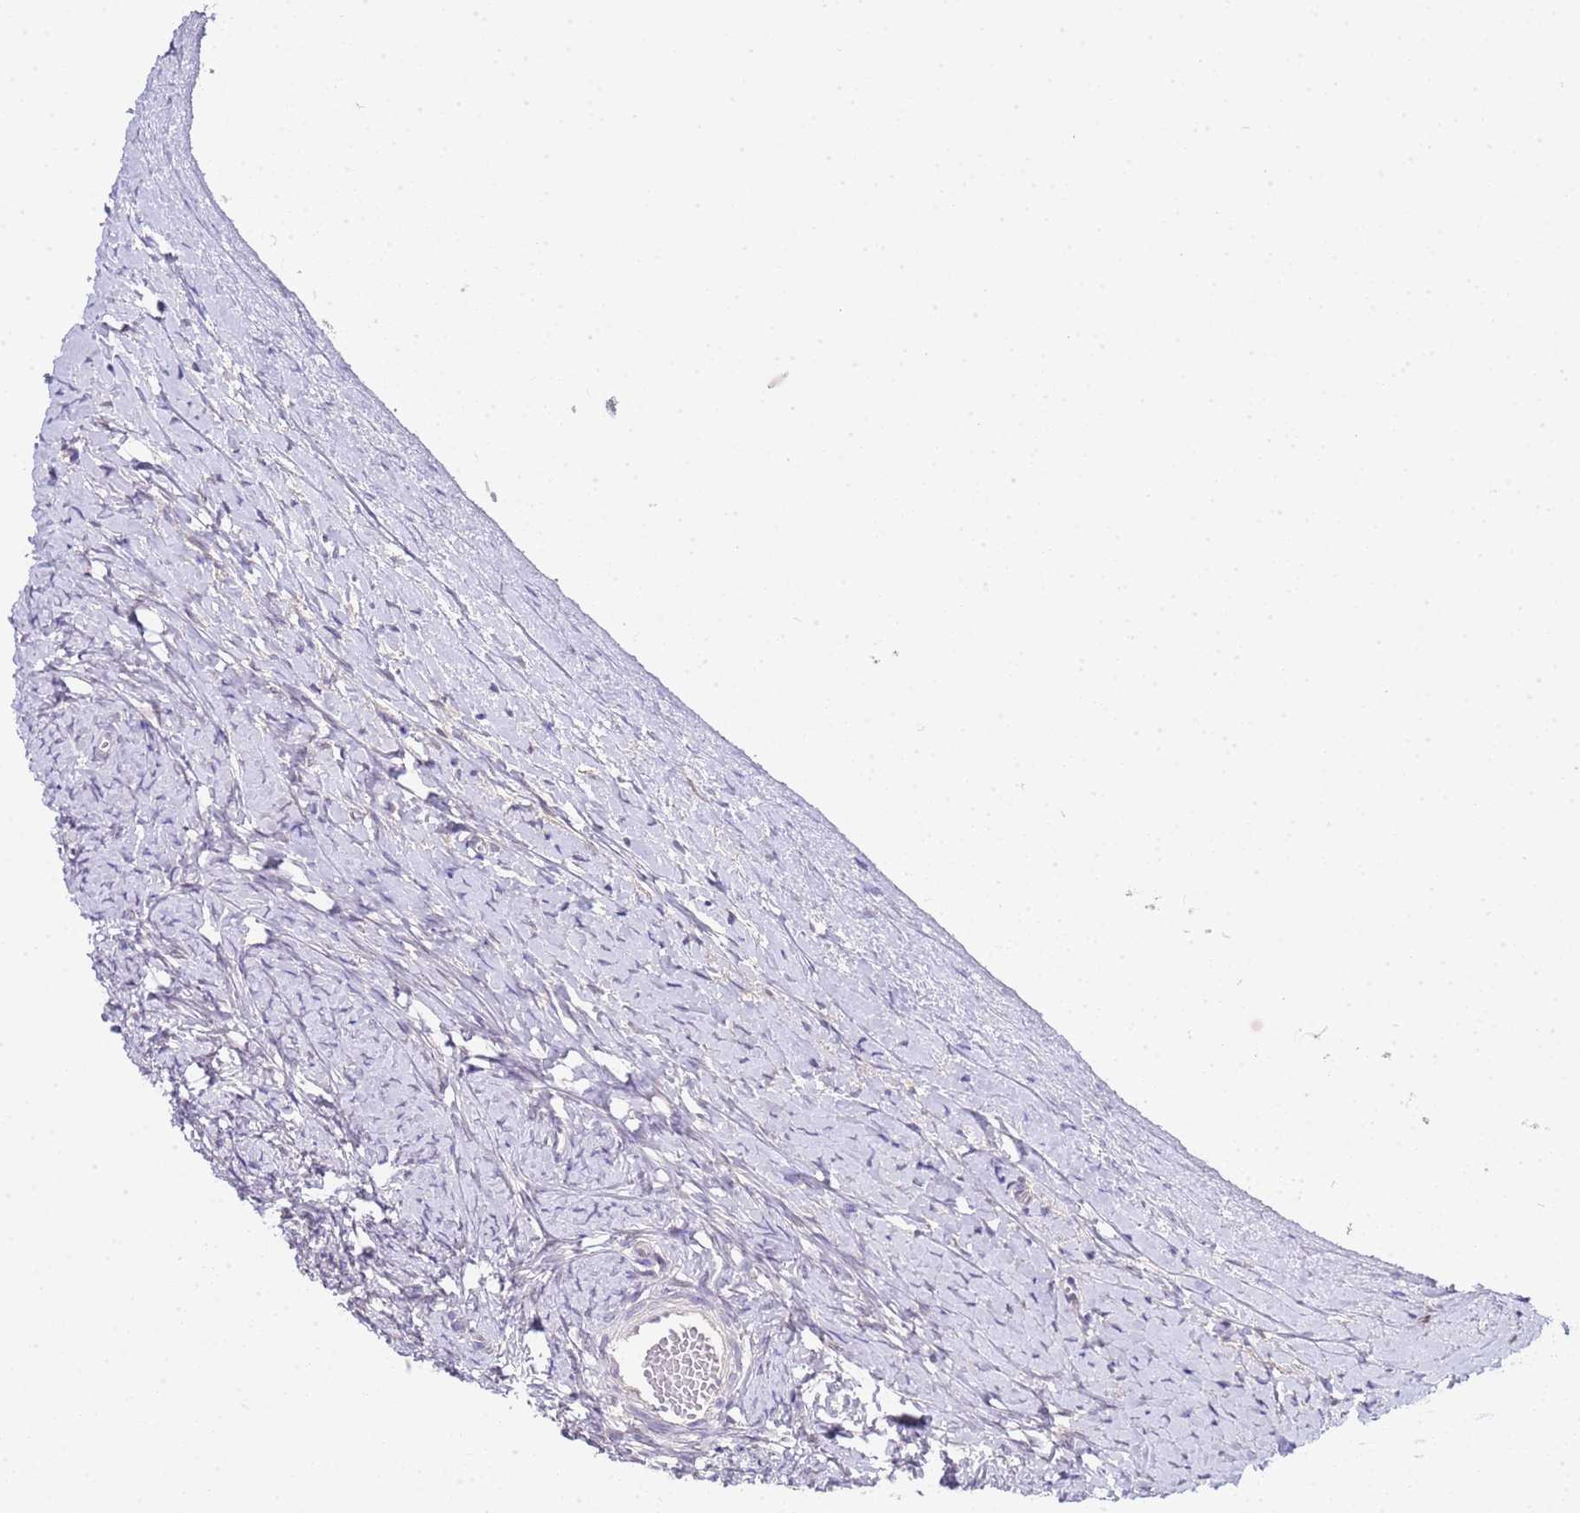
{"staining": {"intensity": "negative", "quantity": "none", "location": "none"}, "tissue": "ovary", "cell_type": "Ovarian stroma cells", "image_type": "normal", "snomed": [{"axis": "morphology", "description": "Normal tissue, NOS"}, {"axis": "morphology", "description": "Developmental malformation"}, {"axis": "topography", "description": "Ovary"}], "caption": "IHC of unremarkable ovary displays no staining in ovarian stroma cells. (DAB (3,3'-diaminobenzidine) immunohistochemistry (IHC) visualized using brightfield microscopy, high magnification).", "gene": "TRMT10A", "patient": {"sex": "female", "age": 39}}